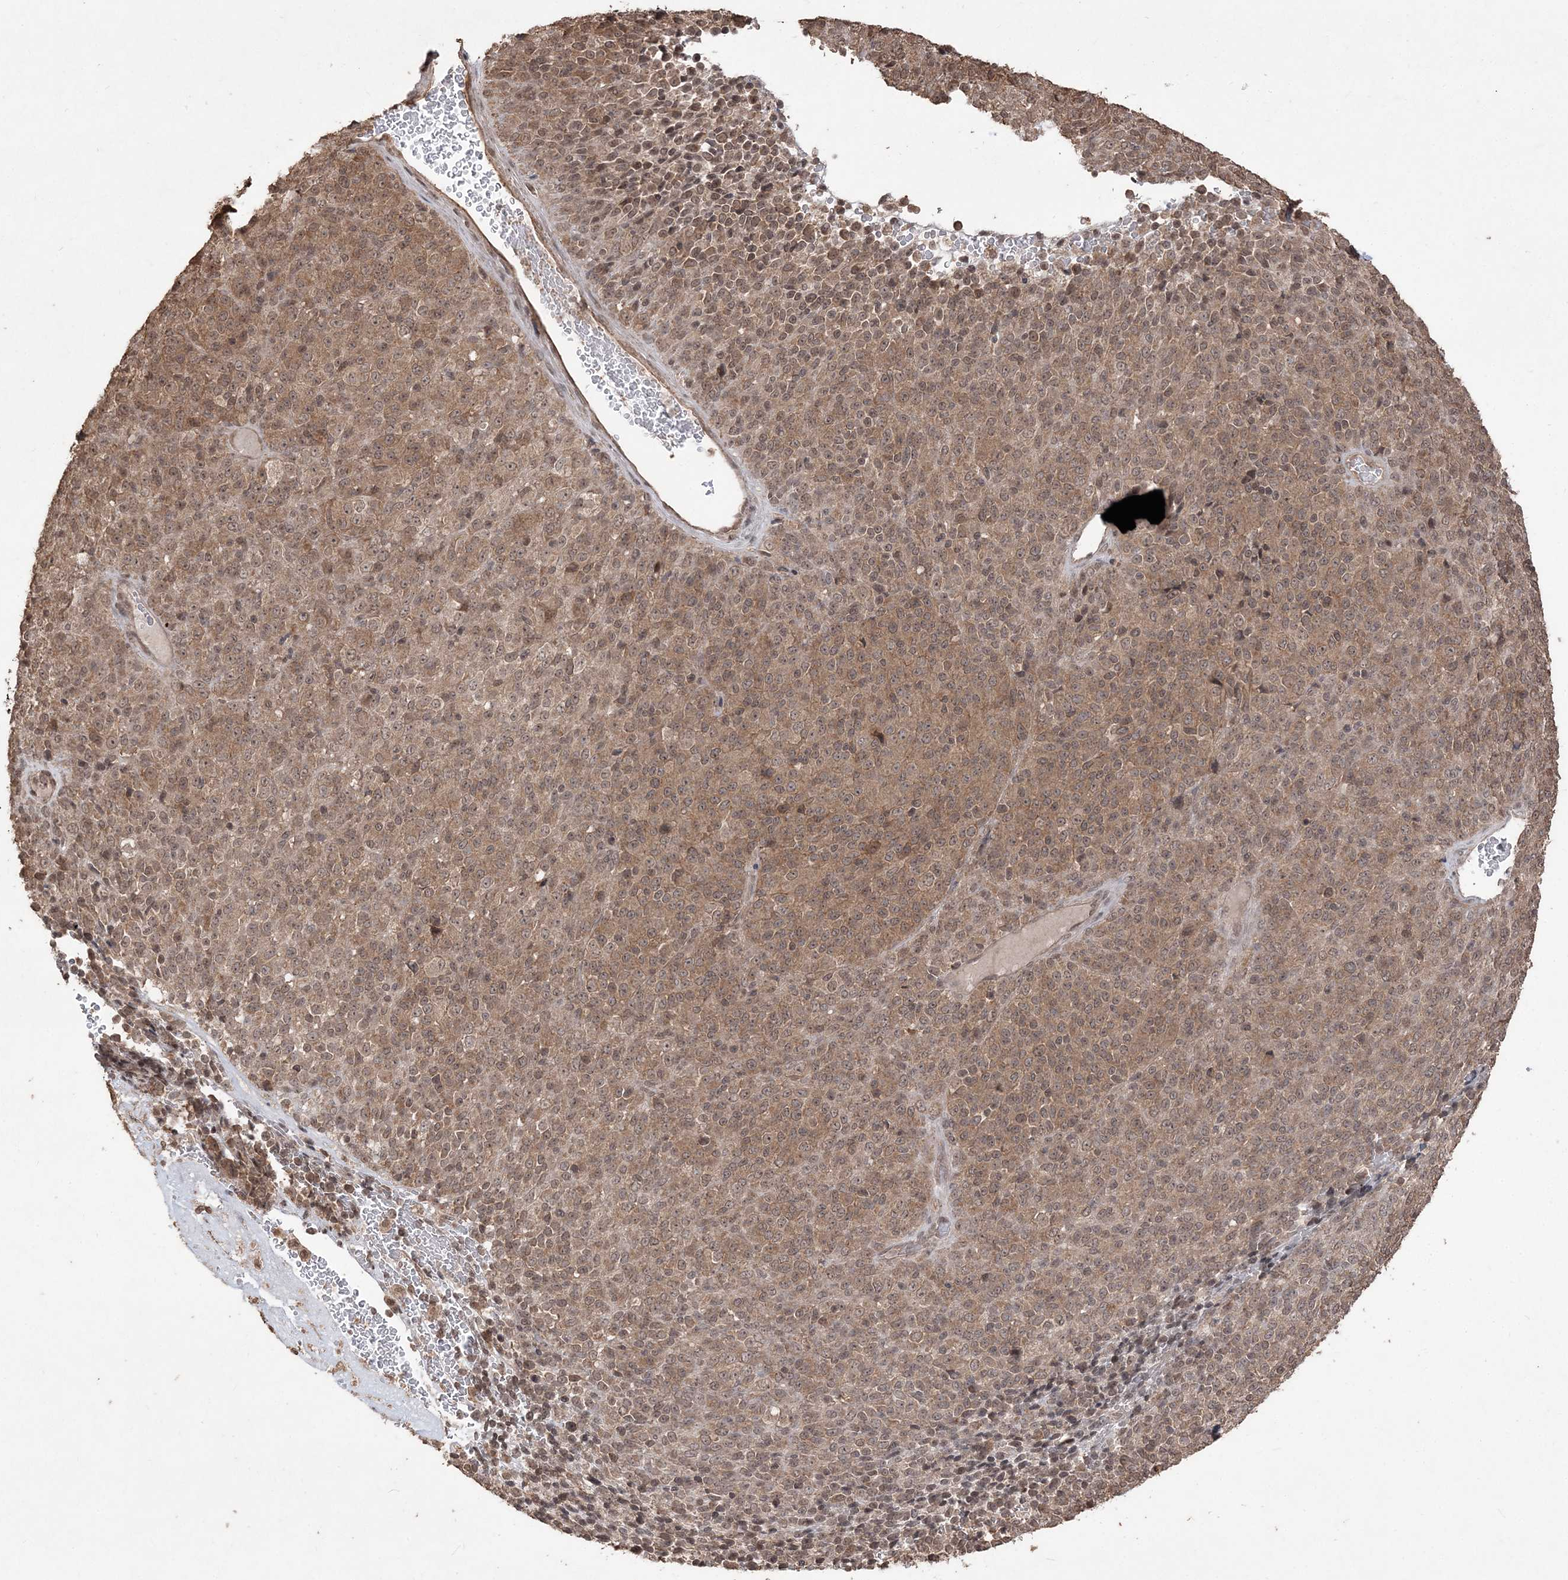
{"staining": {"intensity": "moderate", "quantity": ">75%", "location": "cytoplasmic/membranous,nuclear"}, "tissue": "melanoma", "cell_type": "Tumor cells", "image_type": "cancer", "snomed": [{"axis": "morphology", "description": "Malignant melanoma, Metastatic site"}, {"axis": "topography", "description": "Brain"}], "caption": "Malignant melanoma (metastatic site) tissue shows moderate cytoplasmic/membranous and nuclear positivity in about >75% of tumor cells Using DAB (3,3'-diaminobenzidine) (brown) and hematoxylin (blue) stains, captured at high magnification using brightfield microscopy.", "gene": "EHHADH", "patient": {"sex": "female", "age": 56}}